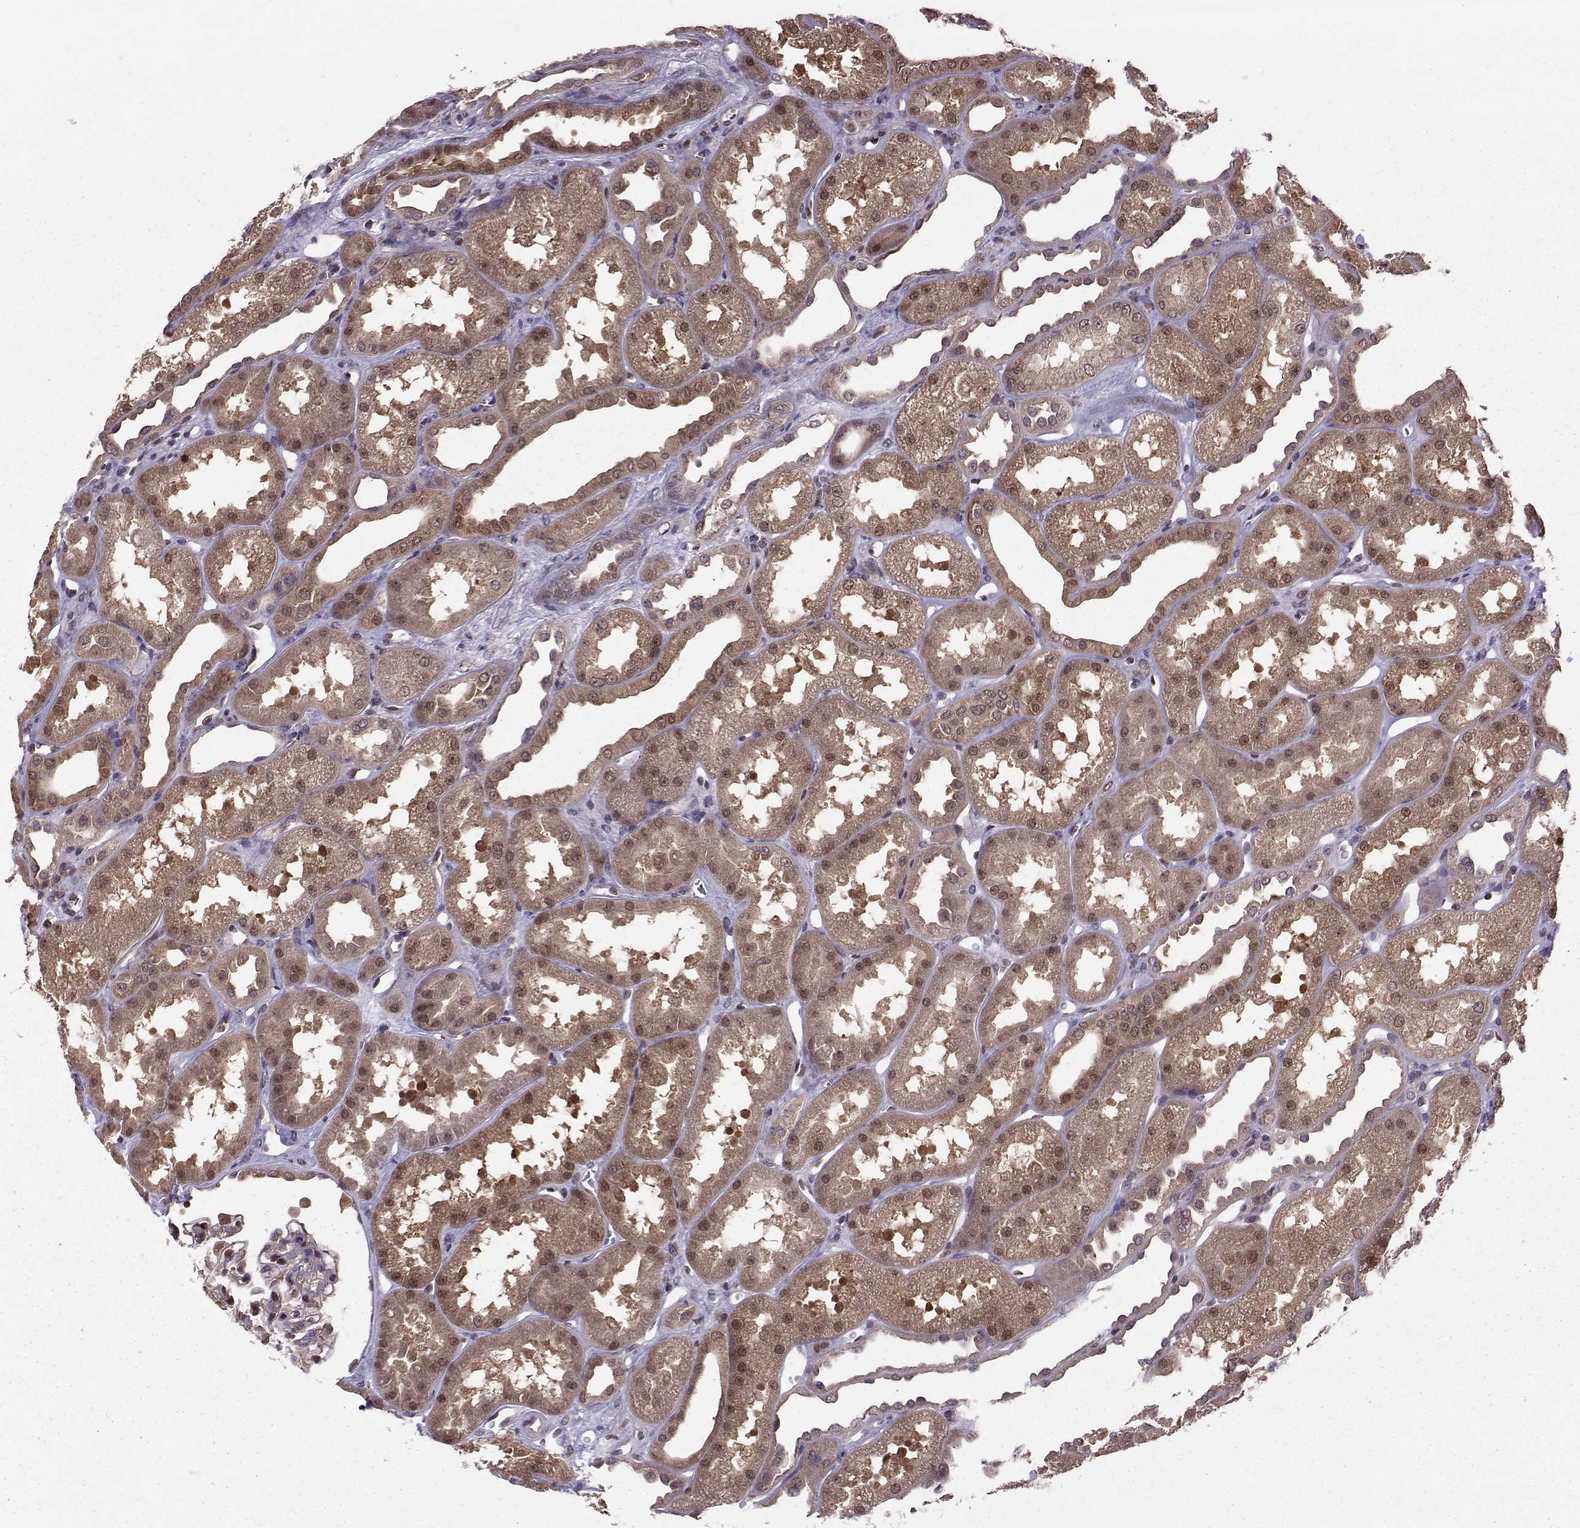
{"staining": {"intensity": "weak", "quantity": "<25%", "location": "nuclear"}, "tissue": "kidney", "cell_type": "Cells in glomeruli", "image_type": "normal", "snomed": [{"axis": "morphology", "description": "Normal tissue, NOS"}, {"axis": "topography", "description": "Kidney"}], "caption": "An immunohistochemistry image of unremarkable kidney is shown. There is no staining in cells in glomeruli of kidney. (DAB immunohistochemistry visualized using brightfield microscopy, high magnification).", "gene": "PPP2R2A", "patient": {"sex": "male", "age": 61}}